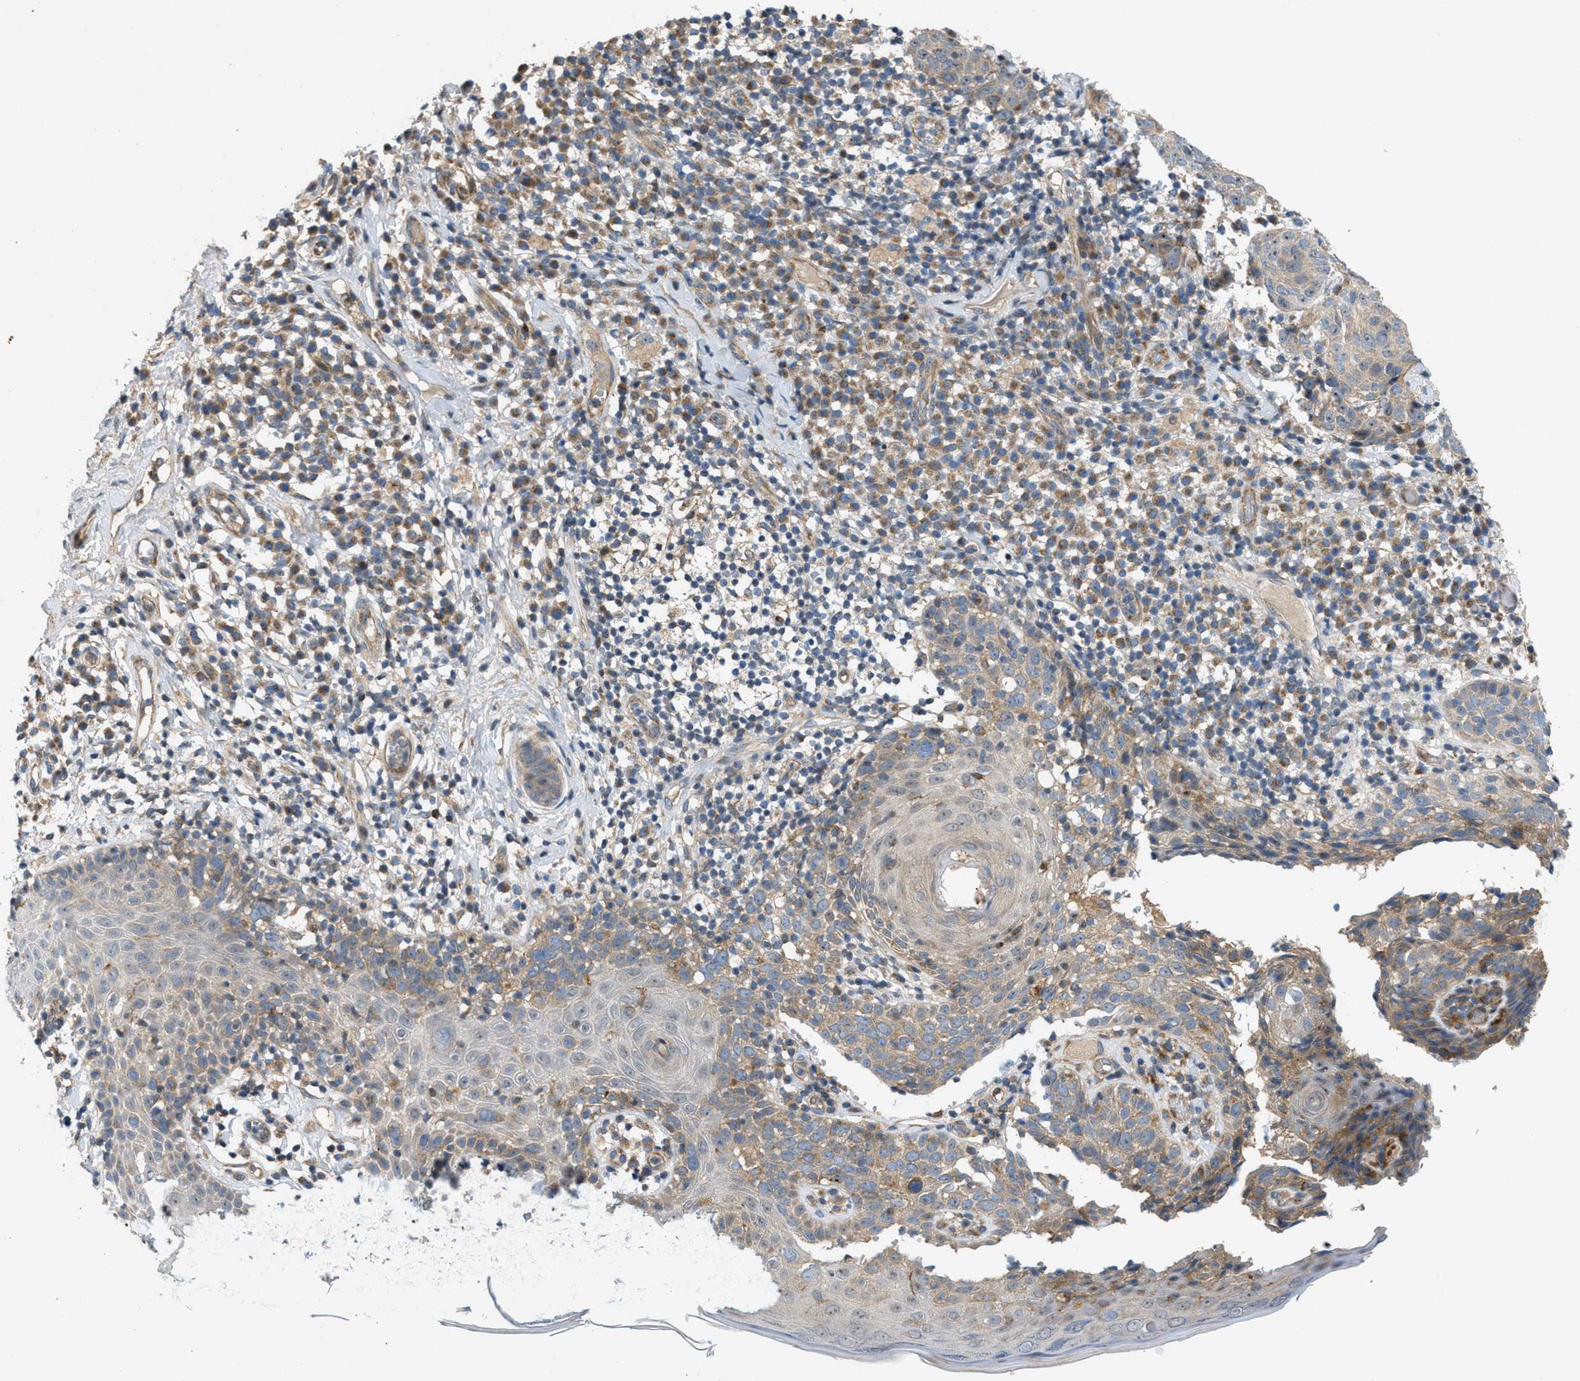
{"staining": {"intensity": "weak", "quantity": "<25%", "location": "cytoplasmic/membranous"}, "tissue": "skin cancer", "cell_type": "Tumor cells", "image_type": "cancer", "snomed": [{"axis": "morphology", "description": "Squamous cell carcinoma in situ, NOS"}, {"axis": "morphology", "description": "Squamous cell carcinoma, NOS"}, {"axis": "topography", "description": "Skin"}], "caption": "Immunohistochemical staining of skin cancer (squamous cell carcinoma in situ) displays no significant expression in tumor cells.", "gene": "CYB5D1", "patient": {"sex": "male", "age": 93}}